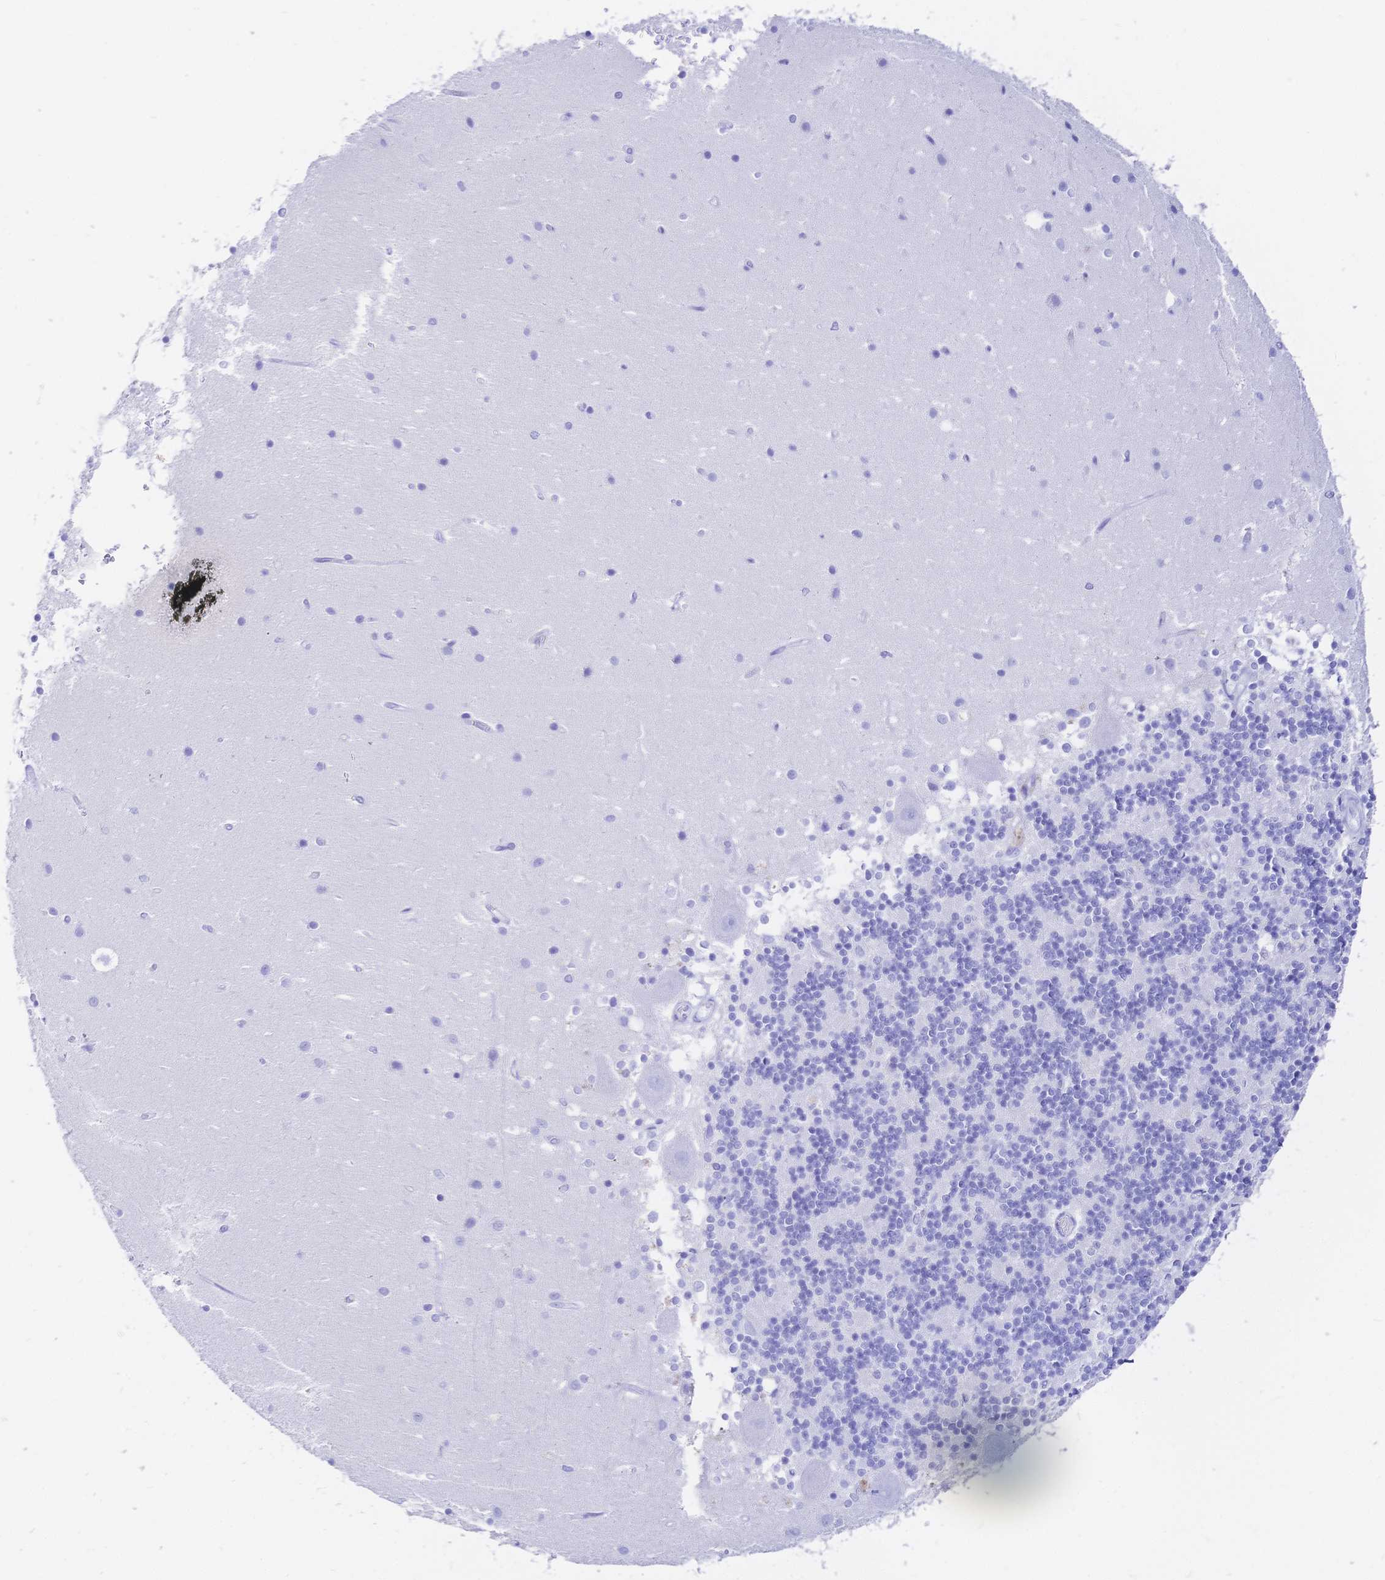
{"staining": {"intensity": "negative", "quantity": "none", "location": "none"}, "tissue": "cerebellum", "cell_type": "Cells in granular layer", "image_type": "normal", "snomed": [{"axis": "morphology", "description": "Normal tissue, NOS"}, {"axis": "topography", "description": "Cerebellum"}], "caption": "Protein analysis of unremarkable cerebellum shows no significant staining in cells in granular layer.", "gene": "UMOD", "patient": {"sex": "male", "age": 54}}